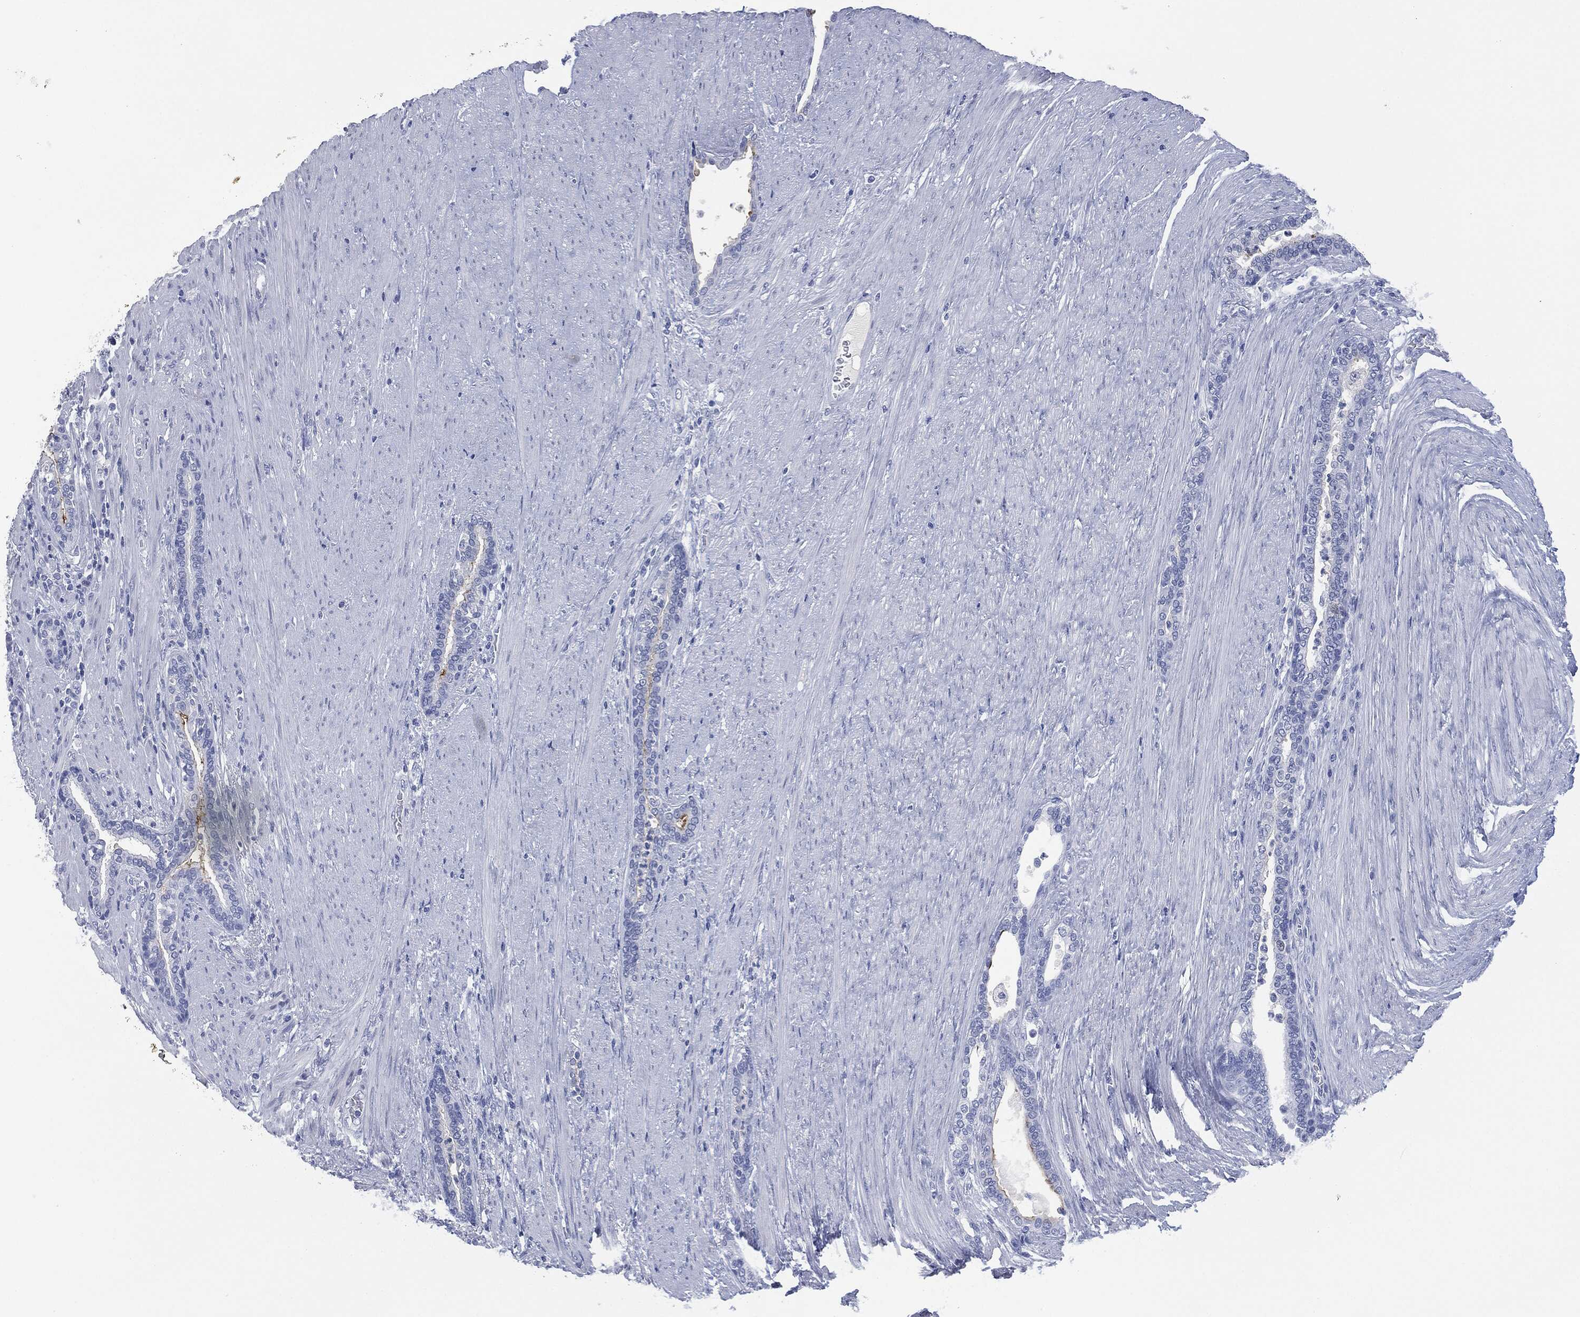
{"staining": {"intensity": "negative", "quantity": "none", "location": "none"}, "tissue": "prostate cancer", "cell_type": "Tumor cells", "image_type": "cancer", "snomed": [{"axis": "morphology", "description": "Adenocarcinoma, Low grade"}, {"axis": "topography", "description": "Prostate"}], "caption": "DAB immunohistochemical staining of human prostate cancer (adenocarcinoma (low-grade)) reveals no significant positivity in tumor cells. (Stains: DAB (3,3'-diaminobenzidine) immunohistochemistry (IHC) with hematoxylin counter stain, Microscopy: brightfield microscopy at high magnification).", "gene": "MUC16", "patient": {"sex": "male", "age": 68}}